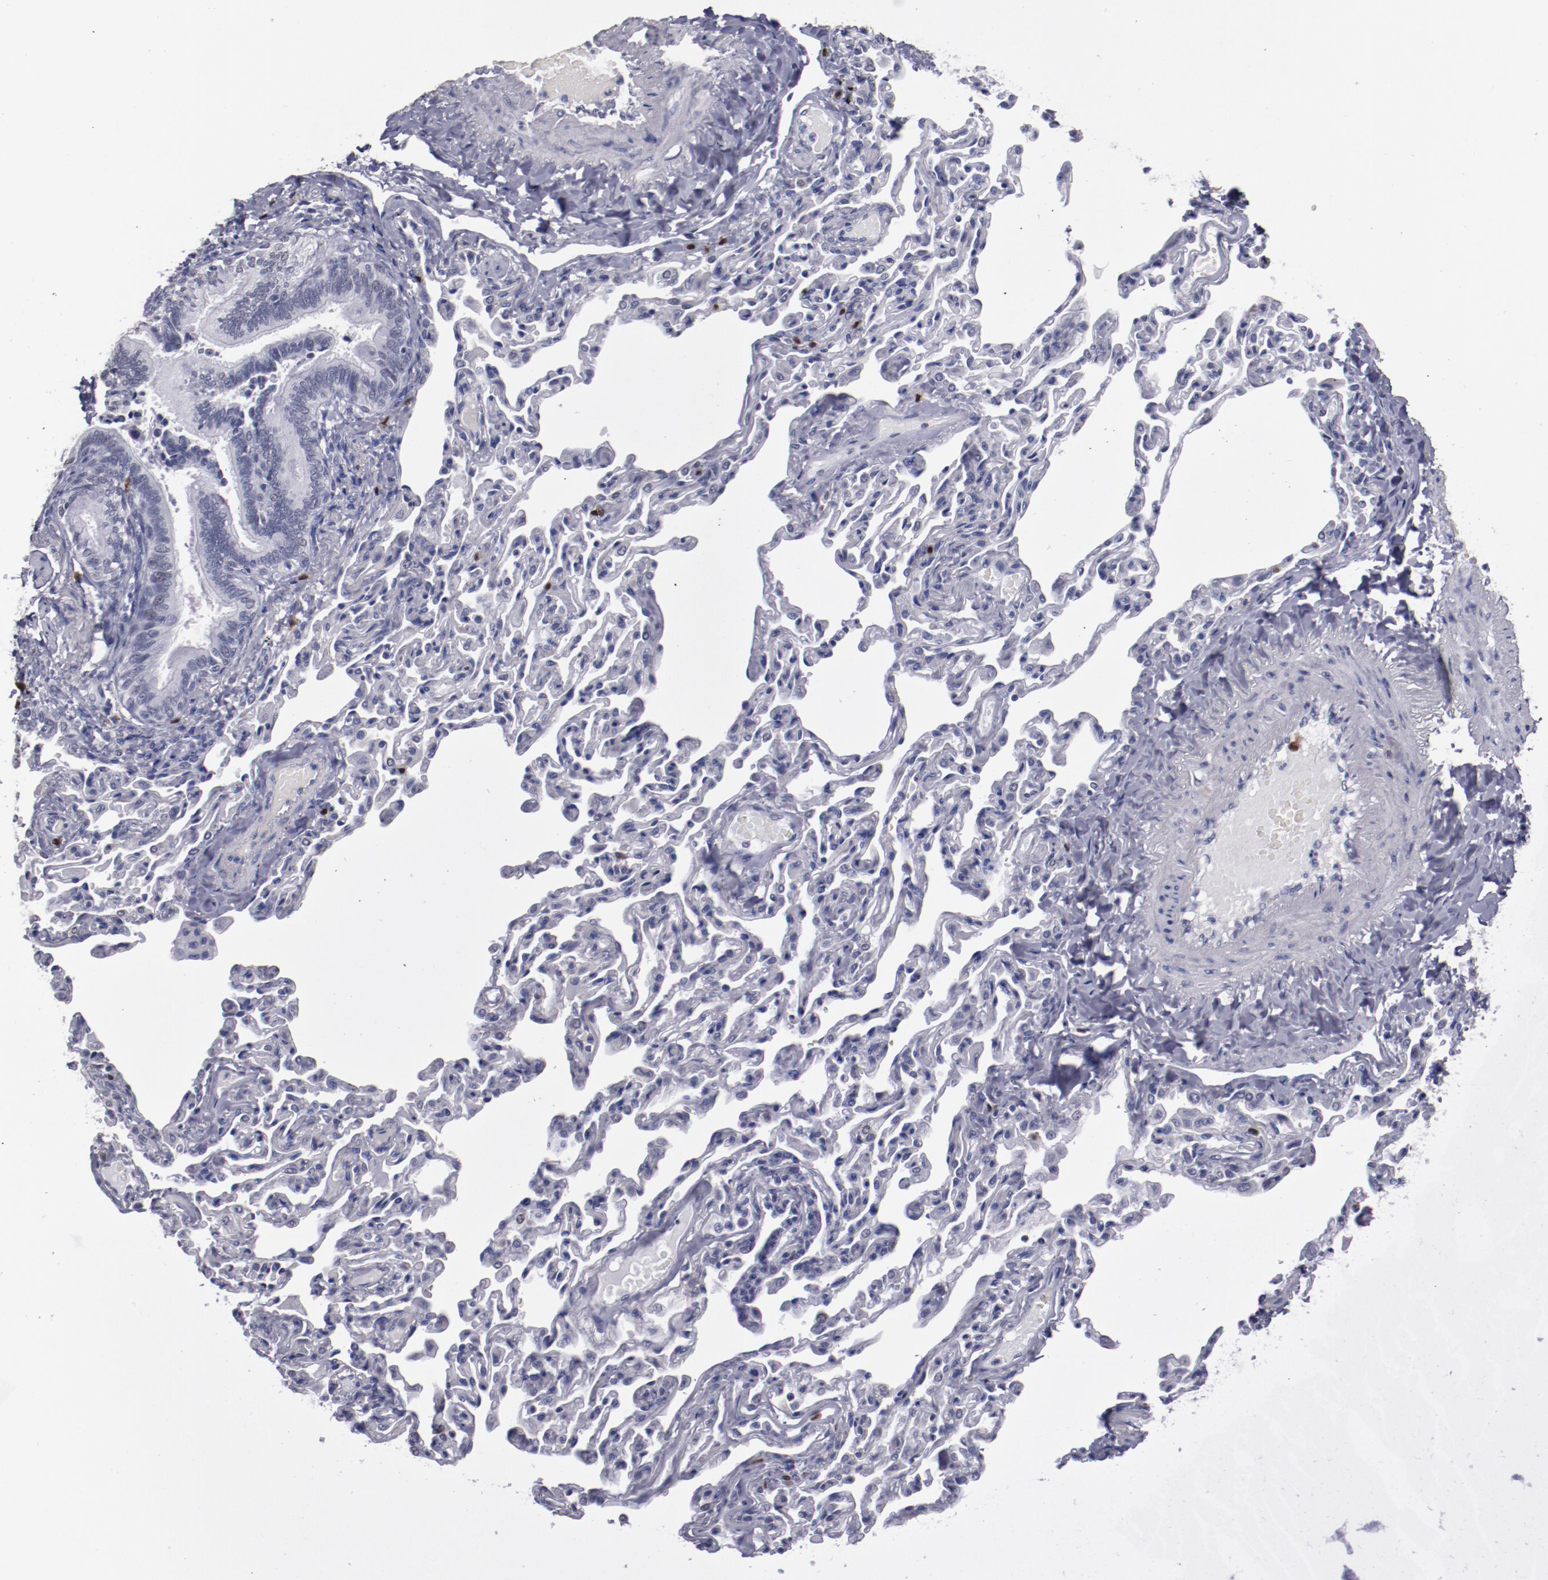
{"staining": {"intensity": "negative", "quantity": "none", "location": "none"}, "tissue": "bronchus", "cell_type": "Respiratory epithelial cells", "image_type": "normal", "snomed": [{"axis": "morphology", "description": "Normal tissue, NOS"}, {"axis": "topography", "description": "Lung"}], "caption": "This is an immunohistochemistry (IHC) image of normal human bronchus. There is no staining in respiratory epithelial cells.", "gene": "IRF4", "patient": {"sex": "male", "age": 64}}